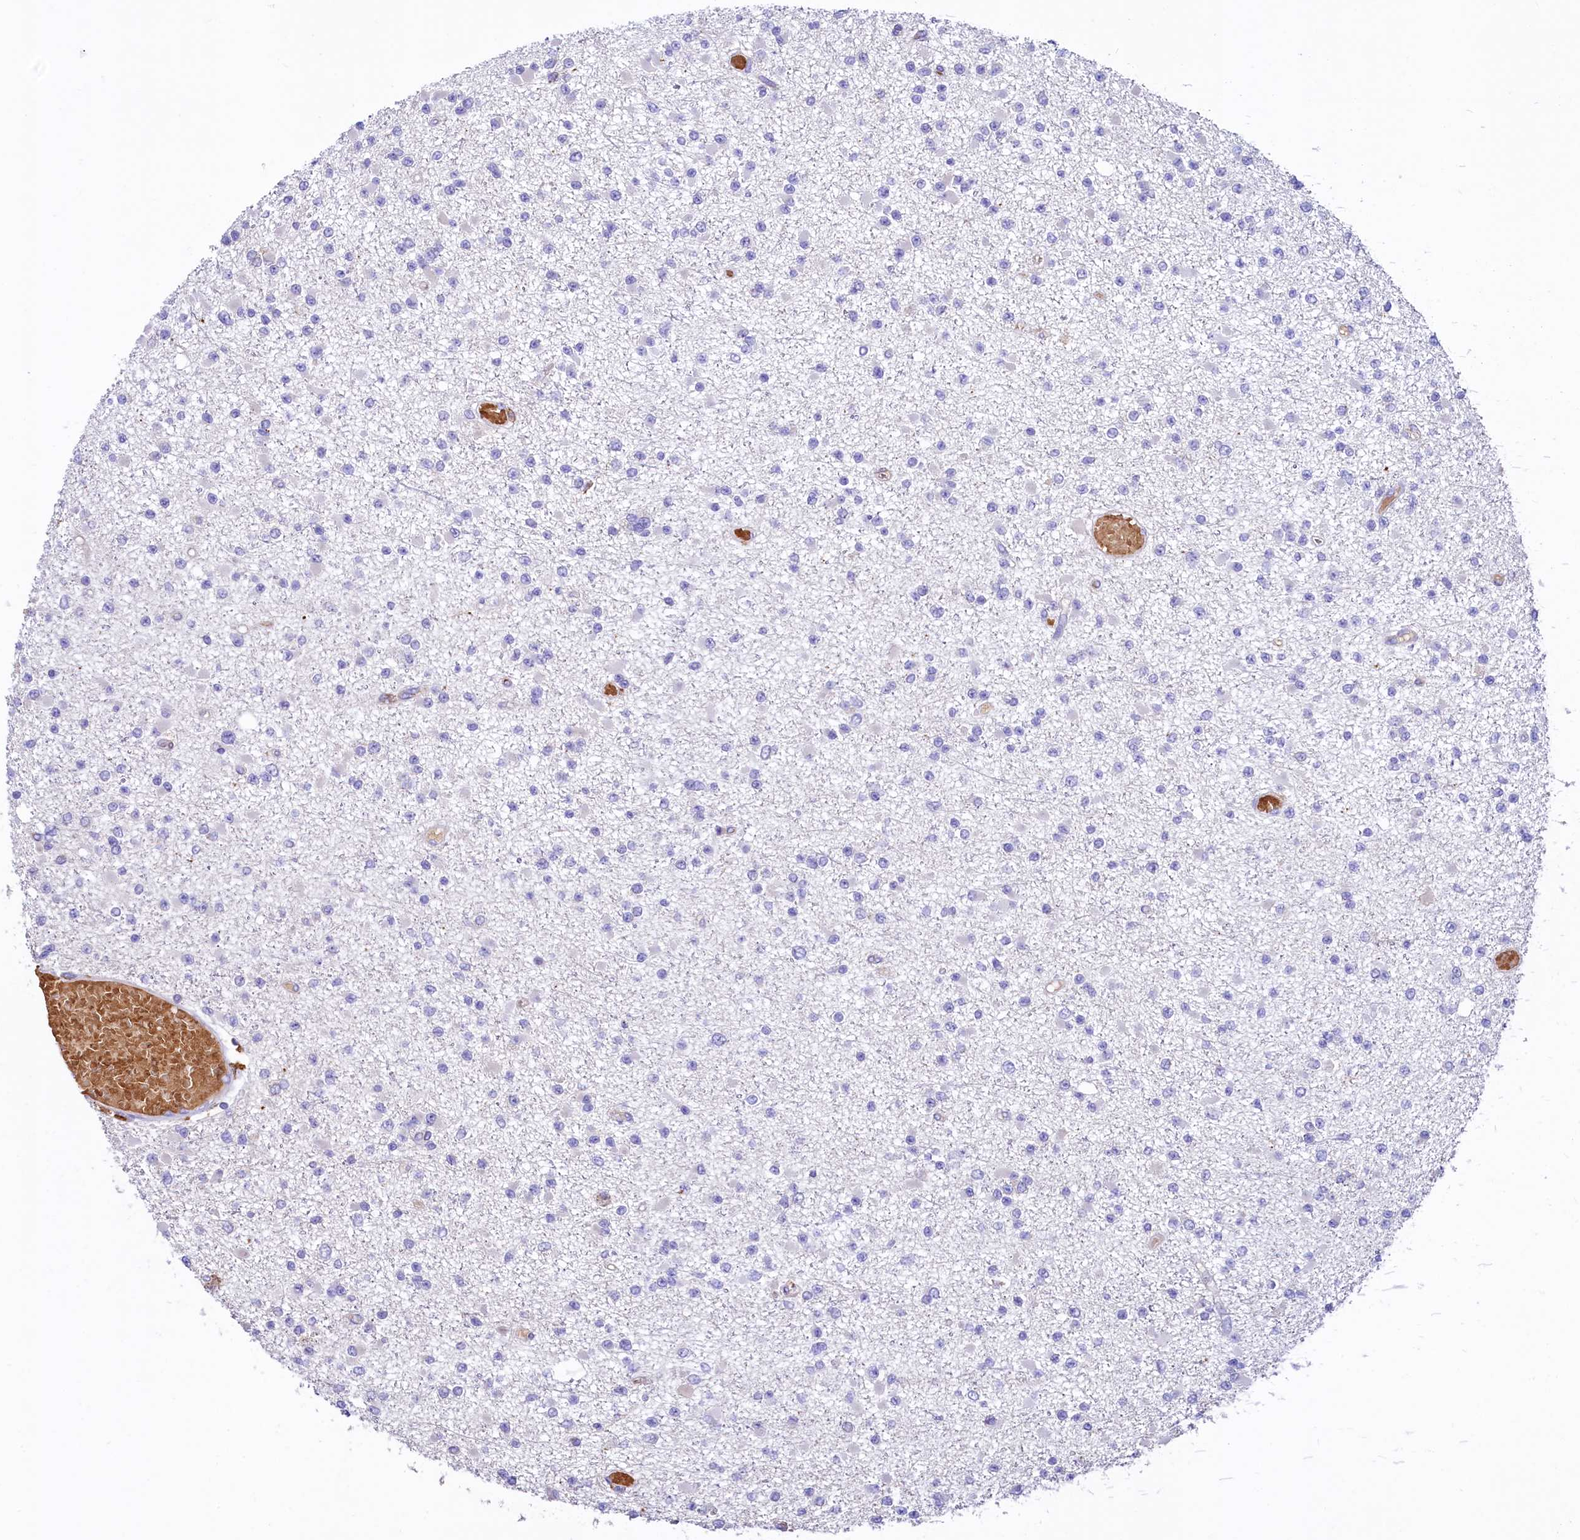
{"staining": {"intensity": "negative", "quantity": "none", "location": "none"}, "tissue": "glioma", "cell_type": "Tumor cells", "image_type": "cancer", "snomed": [{"axis": "morphology", "description": "Glioma, malignant, Low grade"}, {"axis": "topography", "description": "Brain"}], "caption": "High magnification brightfield microscopy of malignant glioma (low-grade) stained with DAB (3,3'-diaminobenzidine) (brown) and counterstained with hematoxylin (blue): tumor cells show no significant expression.", "gene": "HPS6", "patient": {"sex": "female", "age": 22}}